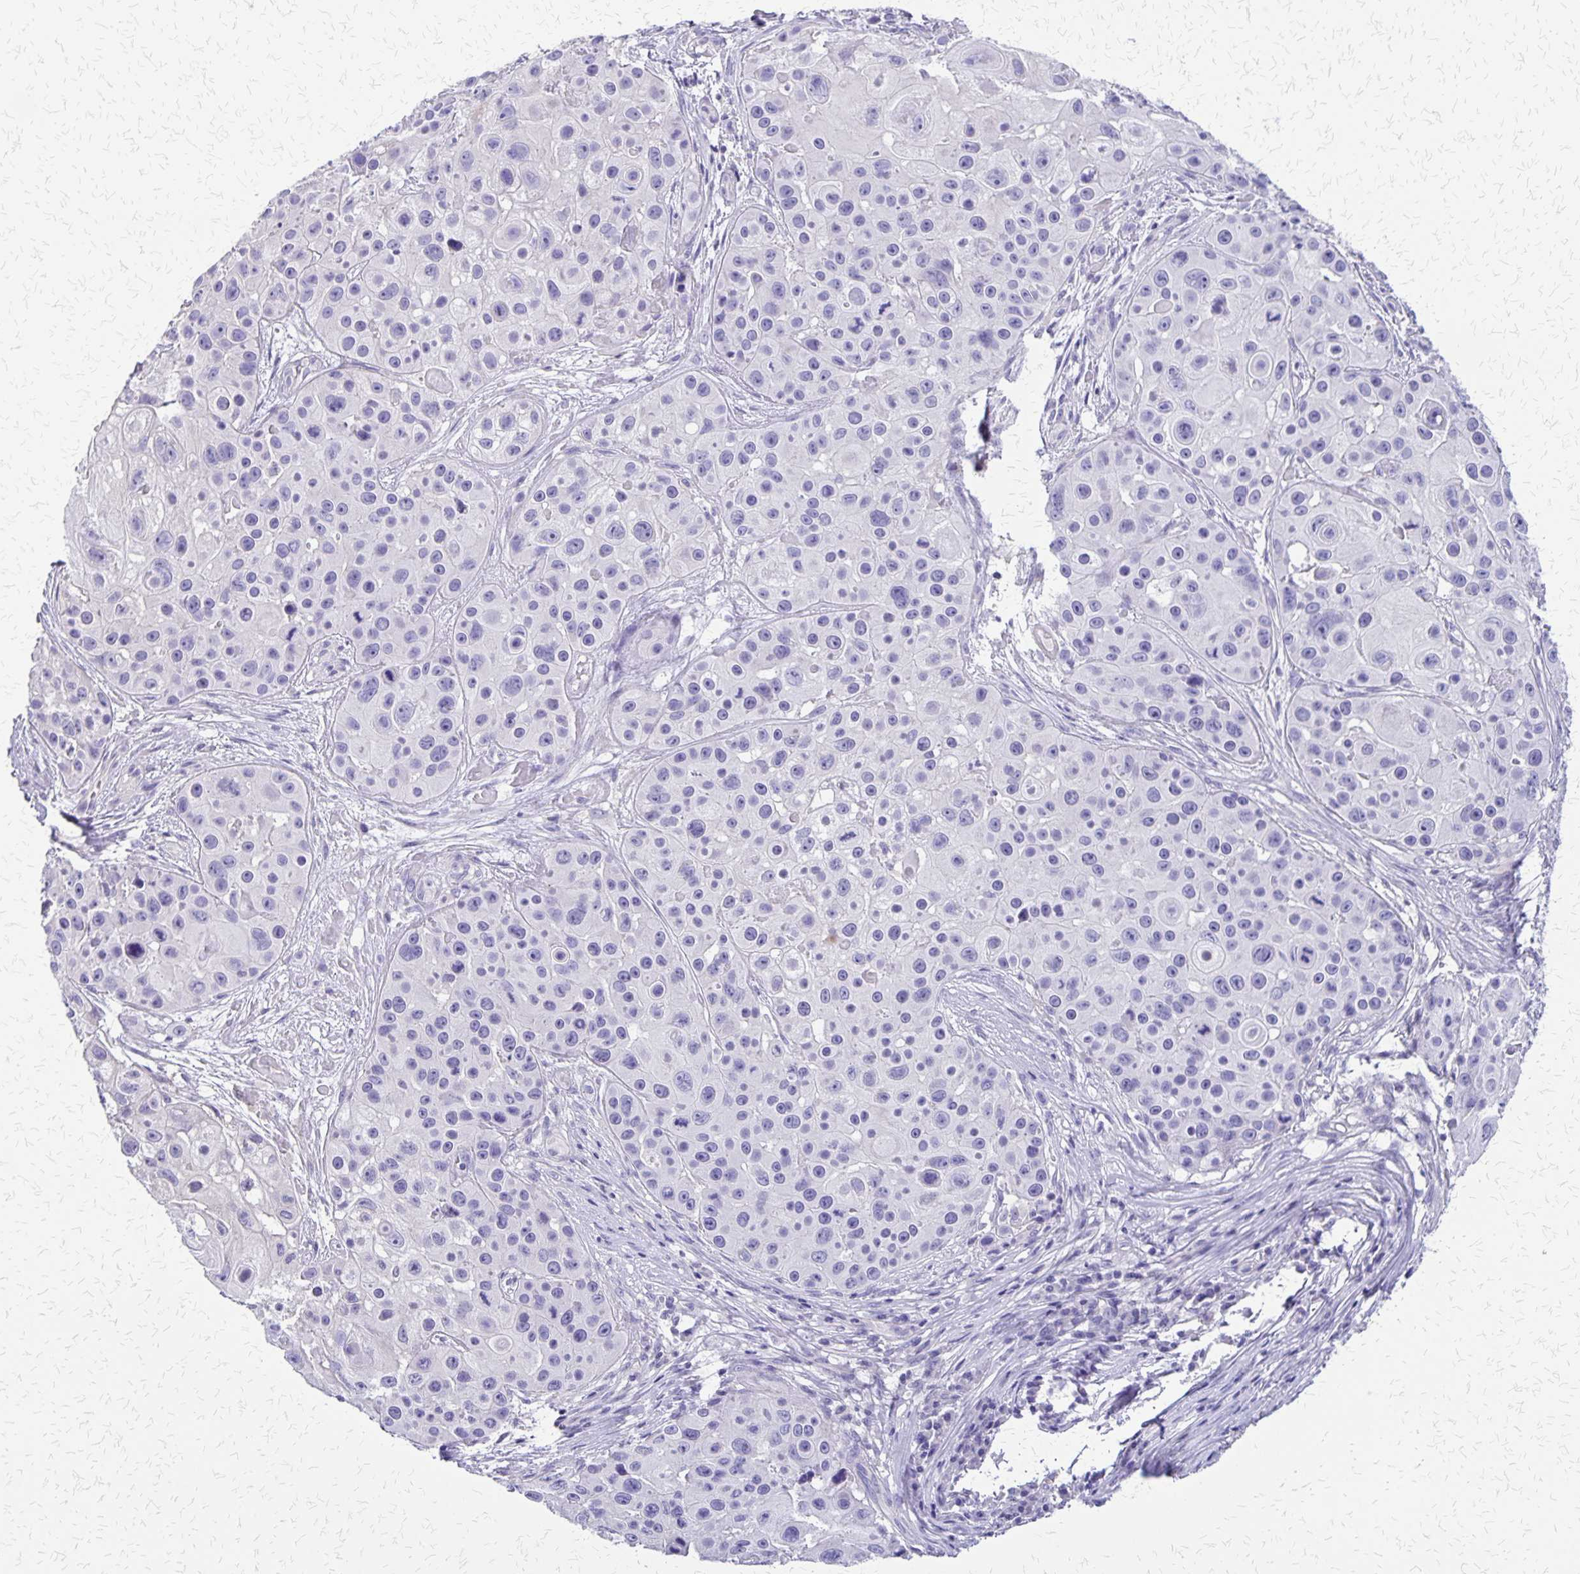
{"staining": {"intensity": "negative", "quantity": "none", "location": "none"}, "tissue": "skin cancer", "cell_type": "Tumor cells", "image_type": "cancer", "snomed": [{"axis": "morphology", "description": "Squamous cell carcinoma, NOS"}, {"axis": "topography", "description": "Skin"}], "caption": "Tumor cells show no significant protein positivity in squamous cell carcinoma (skin).", "gene": "SI", "patient": {"sex": "male", "age": 92}}